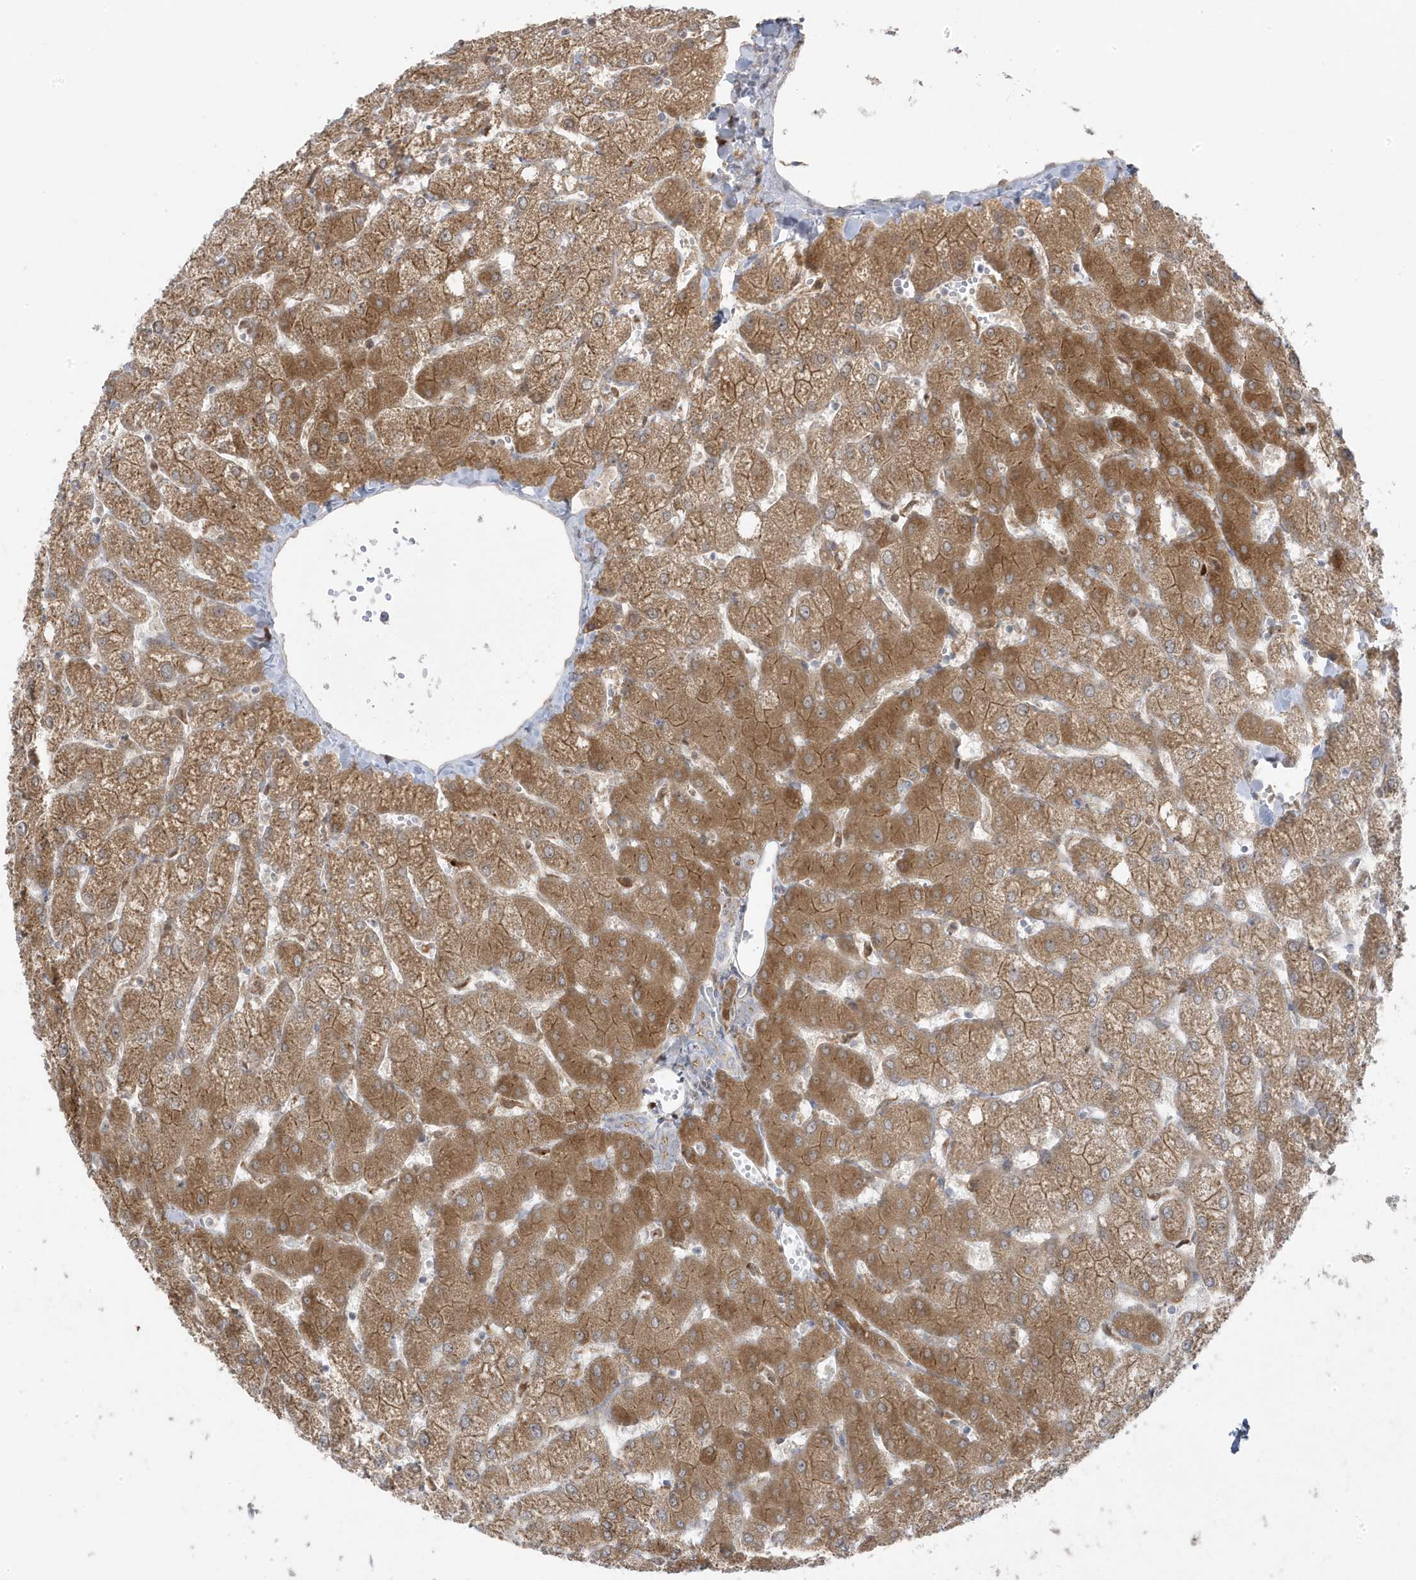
{"staining": {"intensity": "negative", "quantity": "none", "location": "none"}, "tissue": "liver", "cell_type": "Cholangiocytes", "image_type": "normal", "snomed": [{"axis": "morphology", "description": "Normal tissue, NOS"}, {"axis": "topography", "description": "Liver"}], "caption": "IHC of benign human liver demonstrates no staining in cholangiocytes.", "gene": "ZNF654", "patient": {"sex": "female", "age": 54}}